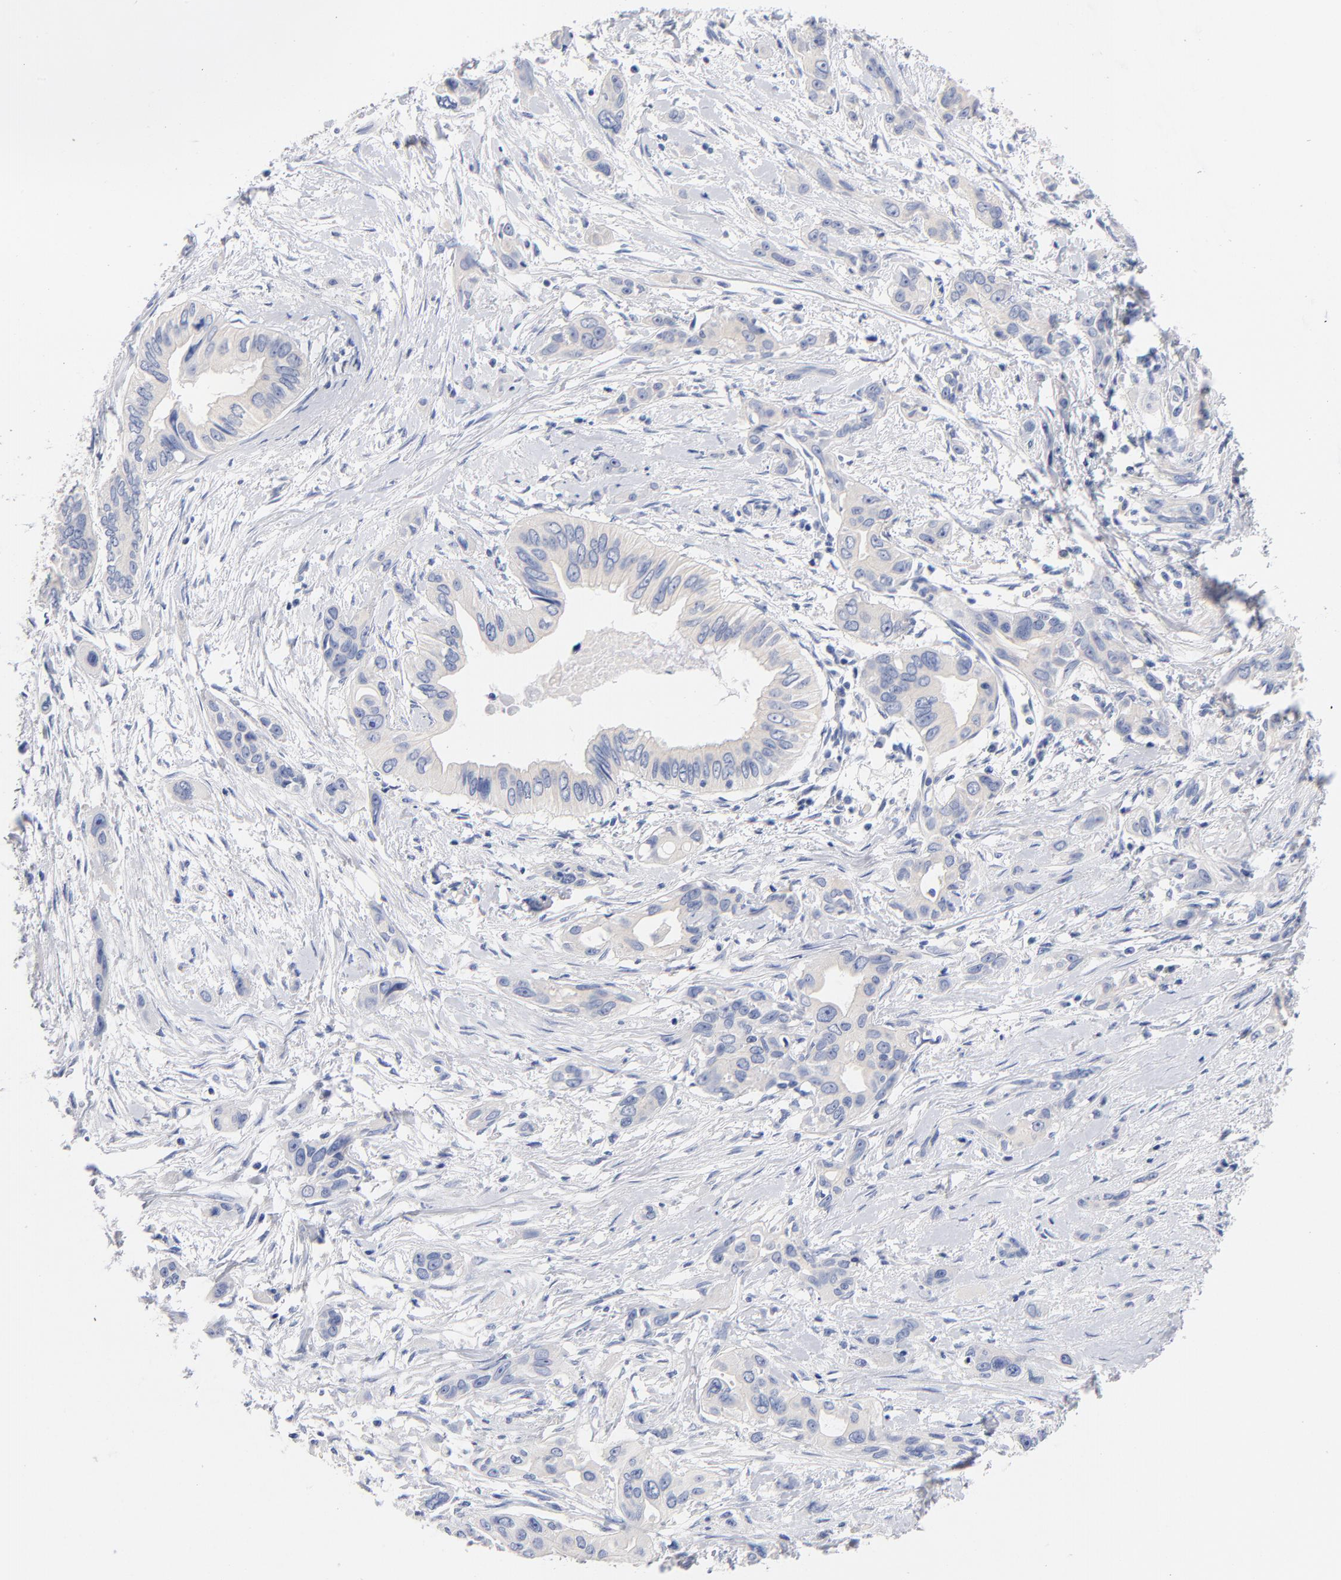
{"staining": {"intensity": "negative", "quantity": "none", "location": "none"}, "tissue": "pancreatic cancer", "cell_type": "Tumor cells", "image_type": "cancer", "snomed": [{"axis": "morphology", "description": "Adenocarcinoma, NOS"}, {"axis": "topography", "description": "Pancreas"}], "caption": "Protein analysis of pancreatic adenocarcinoma demonstrates no significant positivity in tumor cells.", "gene": "CPS1", "patient": {"sex": "female", "age": 60}}